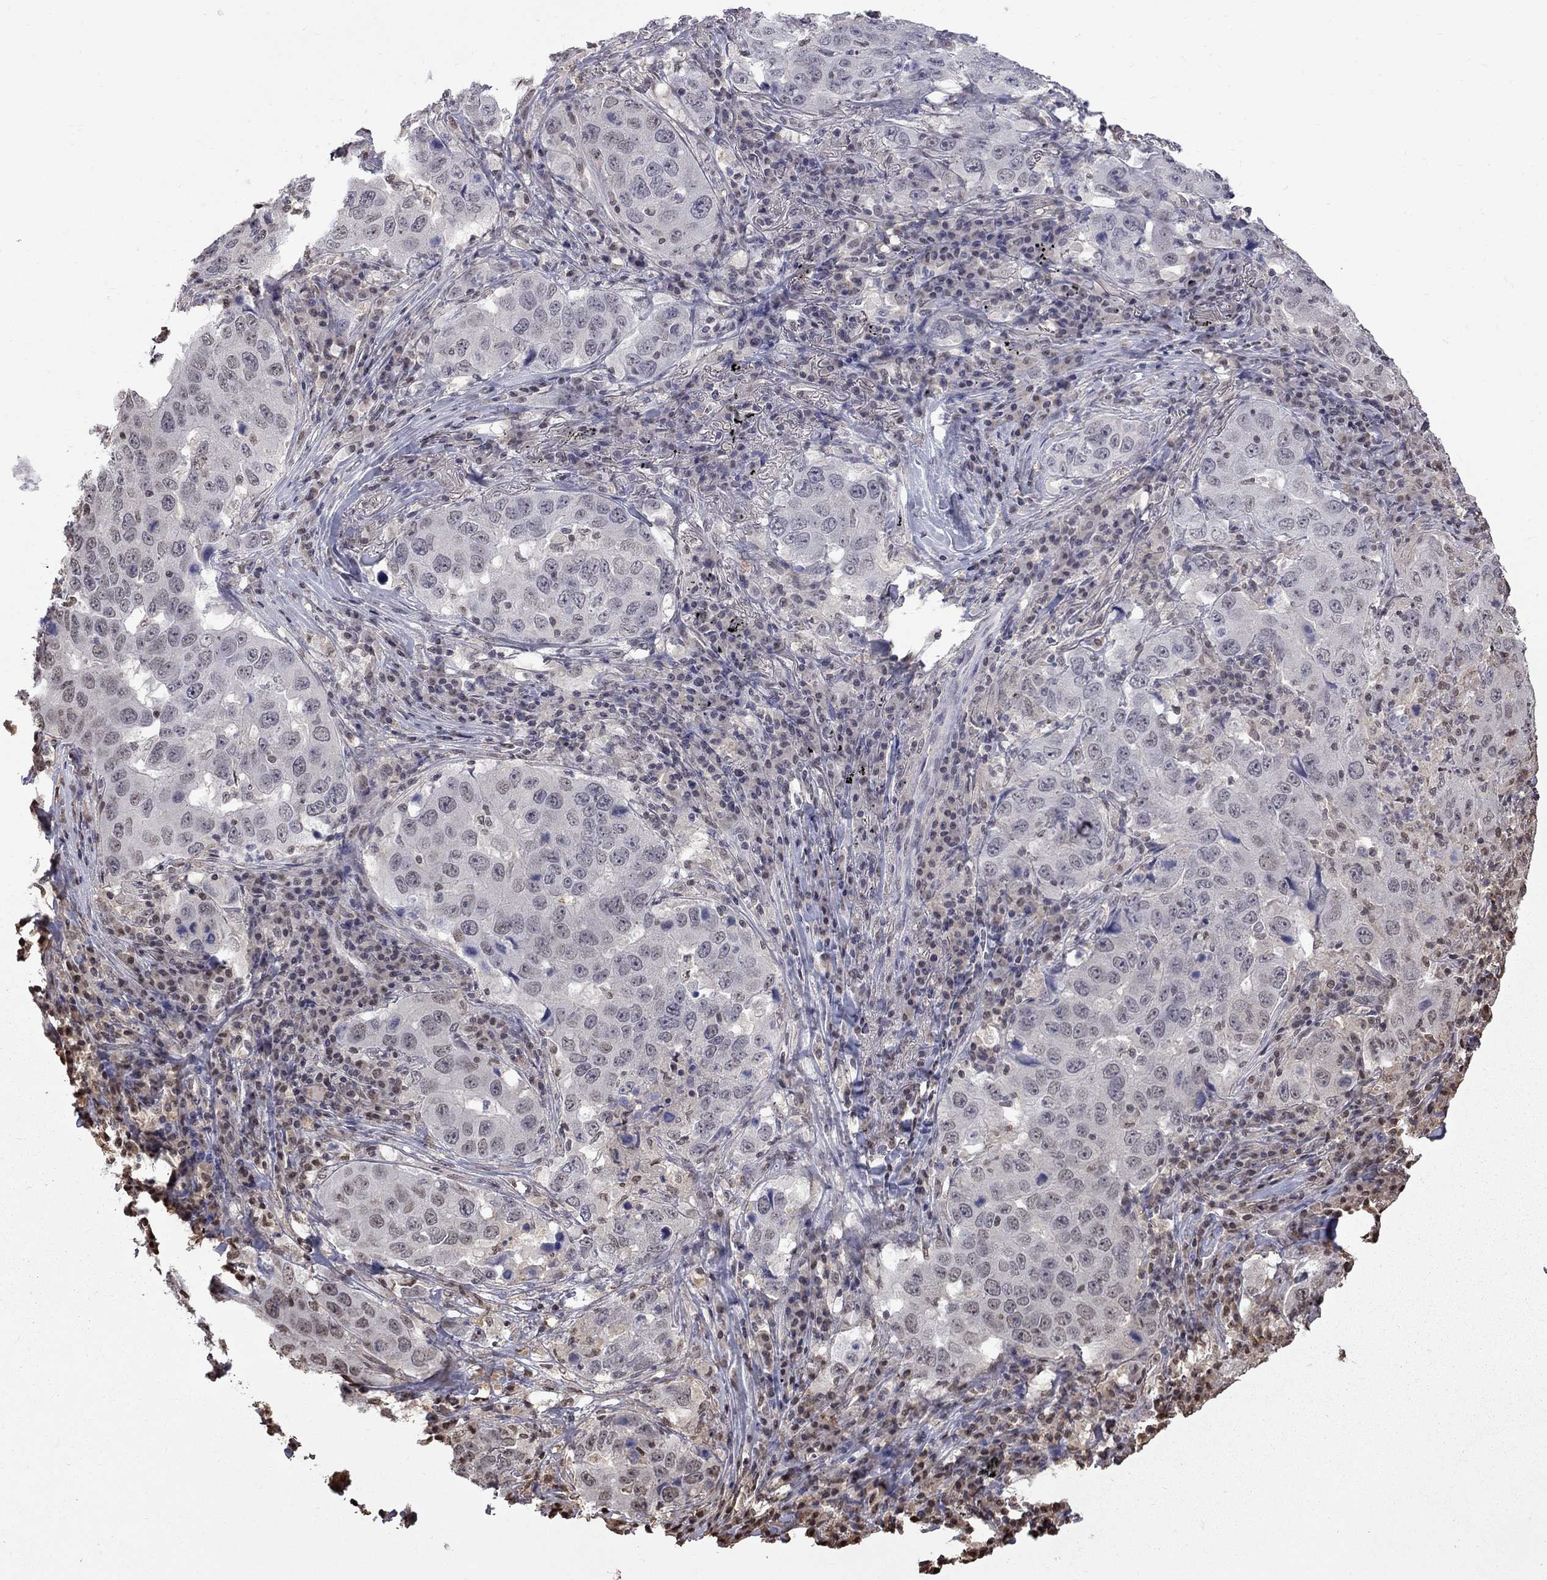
{"staining": {"intensity": "negative", "quantity": "none", "location": "none"}, "tissue": "lung cancer", "cell_type": "Tumor cells", "image_type": "cancer", "snomed": [{"axis": "morphology", "description": "Adenocarcinoma, NOS"}, {"axis": "topography", "description": "Lung"}], "caption": "This is an immunohistochemistry image of human lung cancer (adenocarcinoma). There is no positivity in tumor cells.", "gene": "RFWD3", "patient": {"sex": "male", "age": 73}}